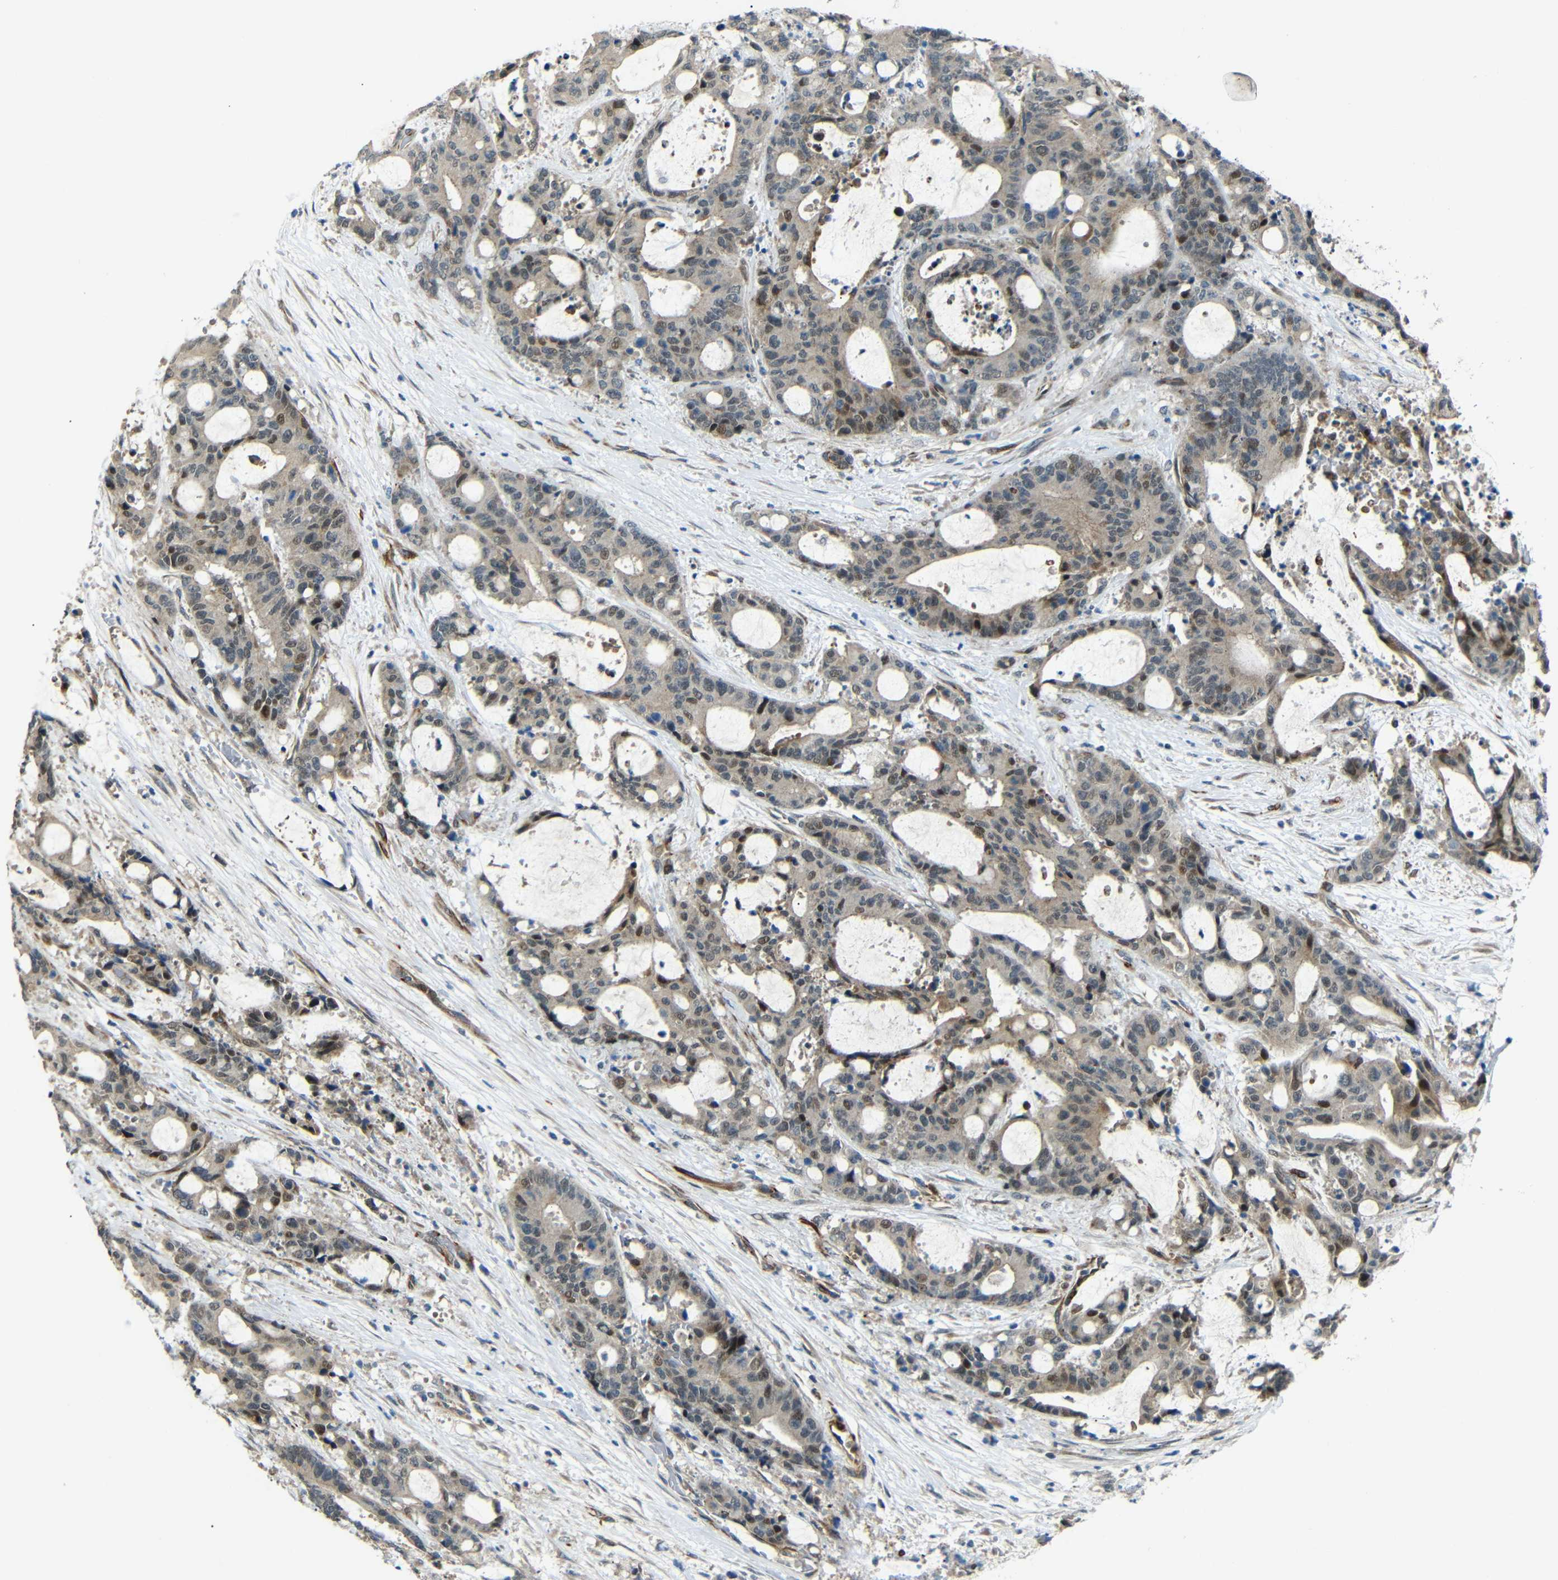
{"staining": {"intensity": "weak", "quantity": ">75%", "location": "cytoplasmic/membranous,nuclear"}, "tissue": "liver cancer", "cell_type": "Tumor cells", "image_type": "cancer", "snomed": [{"axis": "morphology", "description": "Normal tissue, NOS"}, {"axis": "morphology", "description": "Cholangiocarcinoma"}, {"axis": "topography", "description": "Liver"}, {"axis": "topography", "description": "Peripheral nerve tissue"}], "caption": "Brown immunohistochemical staining in liver cancer reveals weak cytoplasmic/membranous and nuclear staining in about >75% of tumor cells.", "gene": "SYDE1", "patient": {"sex": "female", "age": 73}}